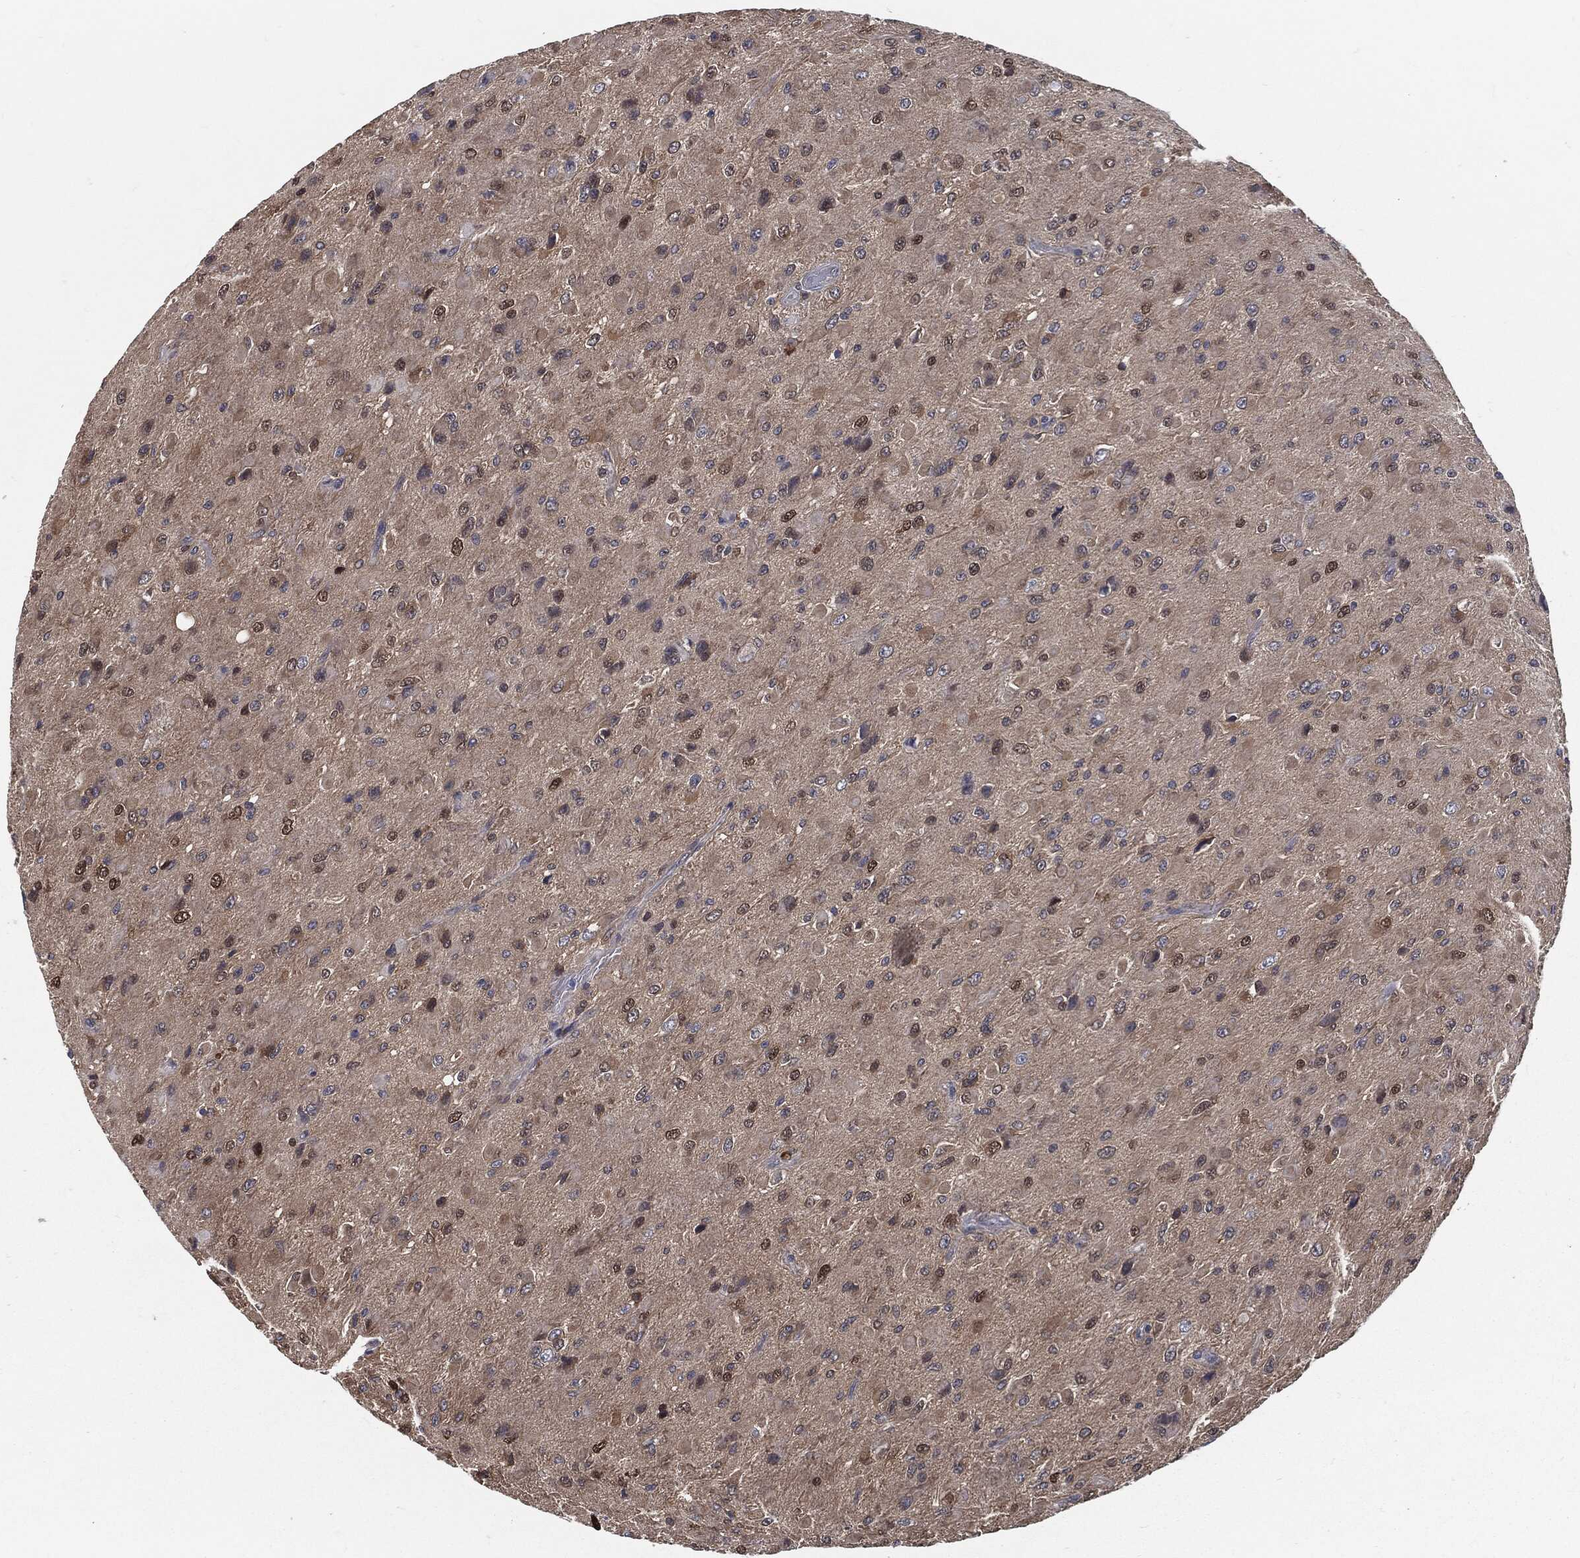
{"staining": {"intensity": "moderate", "quantity": "25%-75%", "location": "cytoplasmic/membranous,nuclear"}, "tissue": "glioma", "cell_type": "Tumor cells", "image_type": "cancer", "snomed": [{"axis": "morphology", "description": "Glioma, malignant, High grade"}, {"axis": "topography", "description": "Cerebral cortex"}], "caption": "Malignant glioma (high-grade) tissue reveals moderate cytoplasmic/membranous and nuclear staining in approximately 25%-75% of tumor cells, visualized by immunohistochemistry. The protein is shown in brown color, while the nuclei are stained blue.", "gene": "PRDX4", "patient": {"sex": "male", "age": 35}}